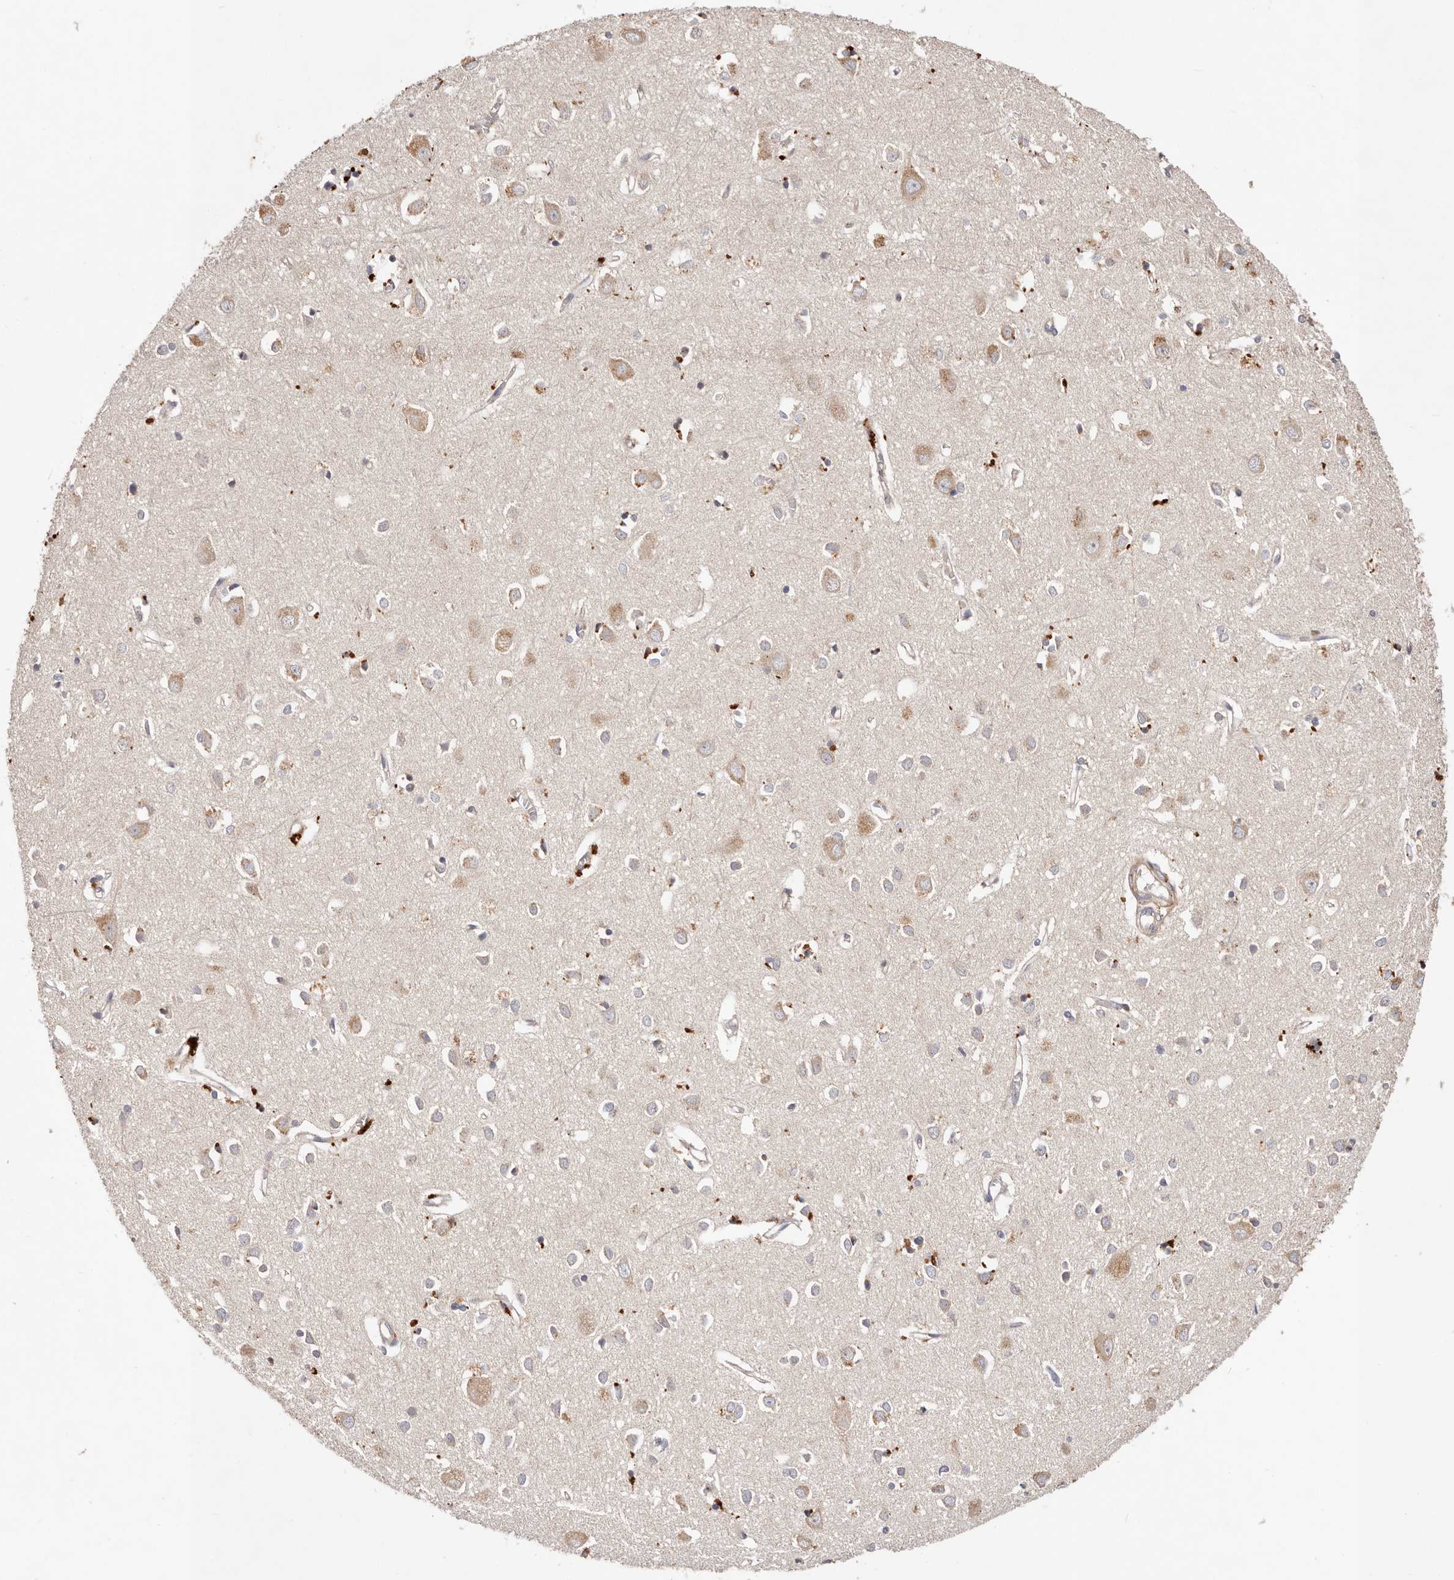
{"staining": {"intensity": "moderate", "quantity": ">75%", "location": "cytoplasmic/membranous"}, "tissue": "cerebral cortex", "cell_type": "Endothelial cells", "image_type": "normal", "snomed": [{"axis": "morphology", "description": "Normal tissue, NOS"}, {"axis": "topography", "description": "Cerebral cortex"}], "caption": "This image reveals IHC staining of unremarkable cerebral cortex, with medium moderate cytoplasmic/membranous positivity in approximately >75% of endothelial cells.", "gene": "MACF1", "patient": {"sex": "female", "age": 64}}